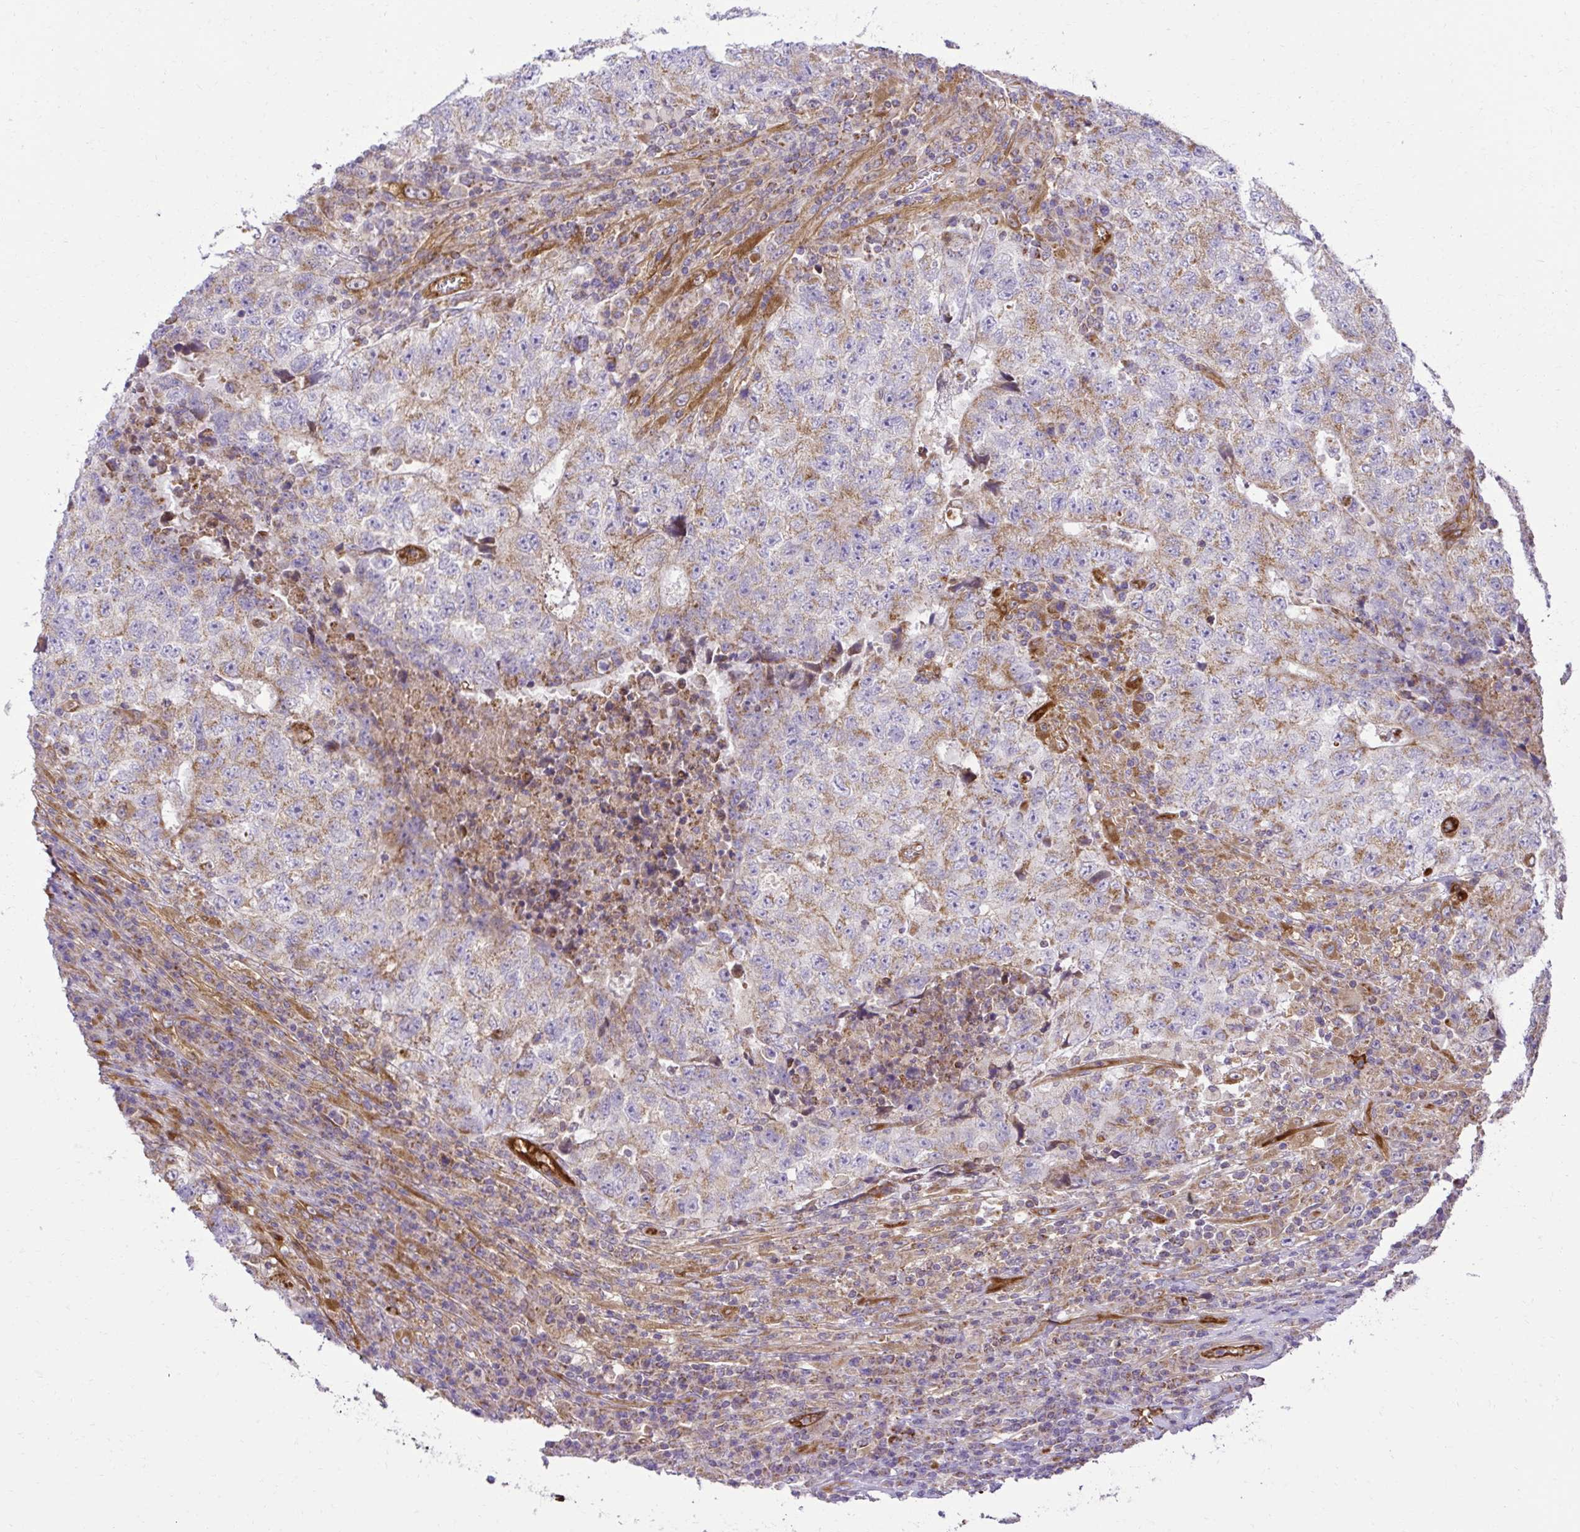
{"staining": {"intensity": "moderate", "quantity": "25%-75%", "location": "cytoplasmic/membranous"}, "tissue": "testis cancer", "cell_type": "Tumor cells", "image_type": "cancer", "snomed": [{"axis": "morphology", "description": "Necrosis, NOS"}, {"axis": "morphology", "description": "Carcinoma, Embryonal, NOS"}, {"axis": "topography", "description": "Testis"}], "caption": "Brown immunohistochemical staining in embryonal carcinoma (testis) displays moderate cytoplasmic/membranous expression in about 25%-75% of tumor cells.", "gene": "LIMS1", "patient": {"sex": "male", "age": 19}}